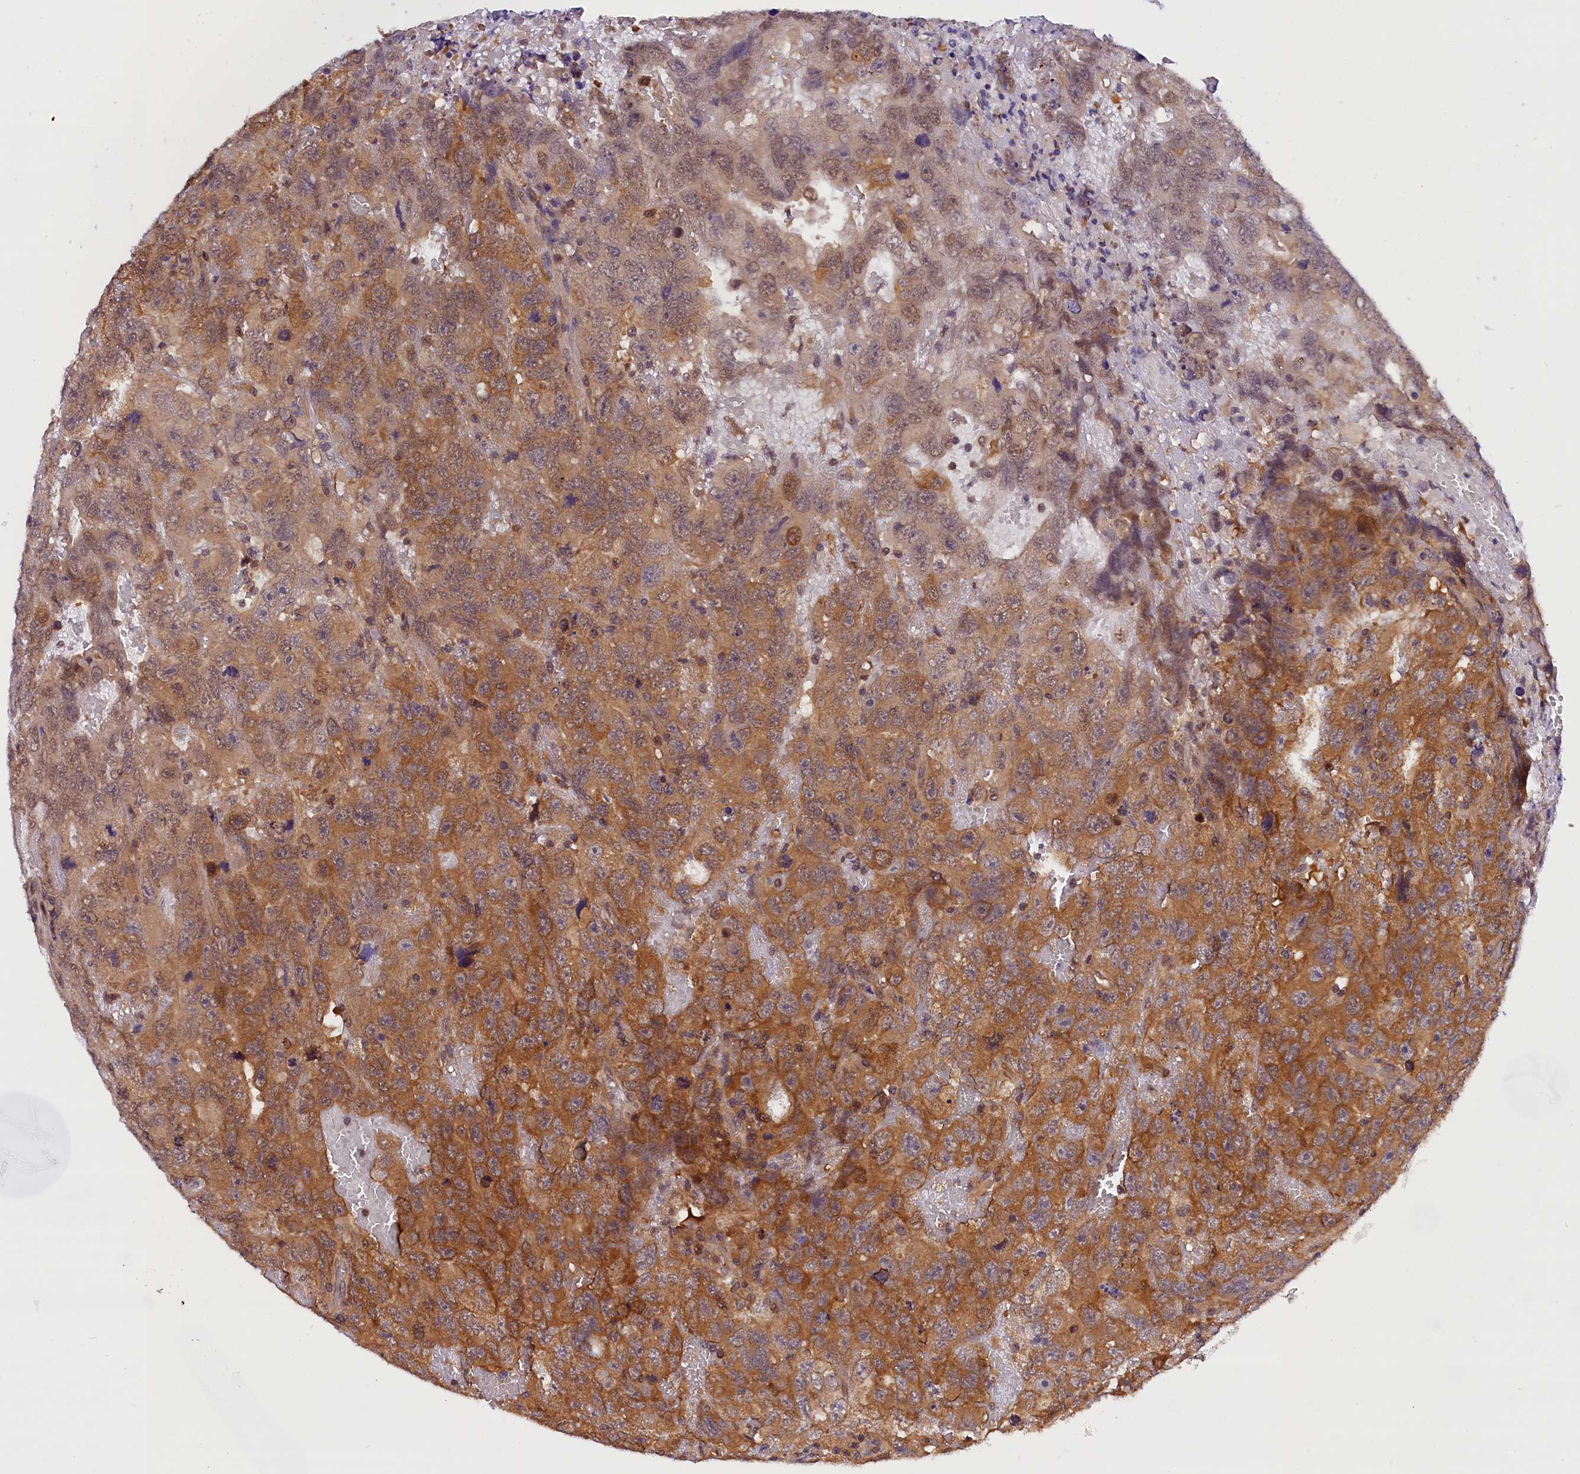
{"staining": {"intensity": "moderate", "quantity": ">75%", "location": "cytoplasmic/membranous"}, "tissue": "testis cancer", "cell_type": "Tumor cells", "image_type": "cancer", "snomed": [{"axis": "morphology", "description": "Carcinoma, Embryonal, NOS"}, {"axis": "topography", "description": "Testis"}], "caption": "An immunohistochemistry (IHC) micrograph of tumor tissue is shown. Protein staining in brown shows moderate cytoplasmic/membranous positivity in embryonal carcinoma (testis) within tumor cells. (IHC, brightfield microscopy, high magnification).", "gene": "TBCB", "patient": {"sex": "male", "age": 45}}